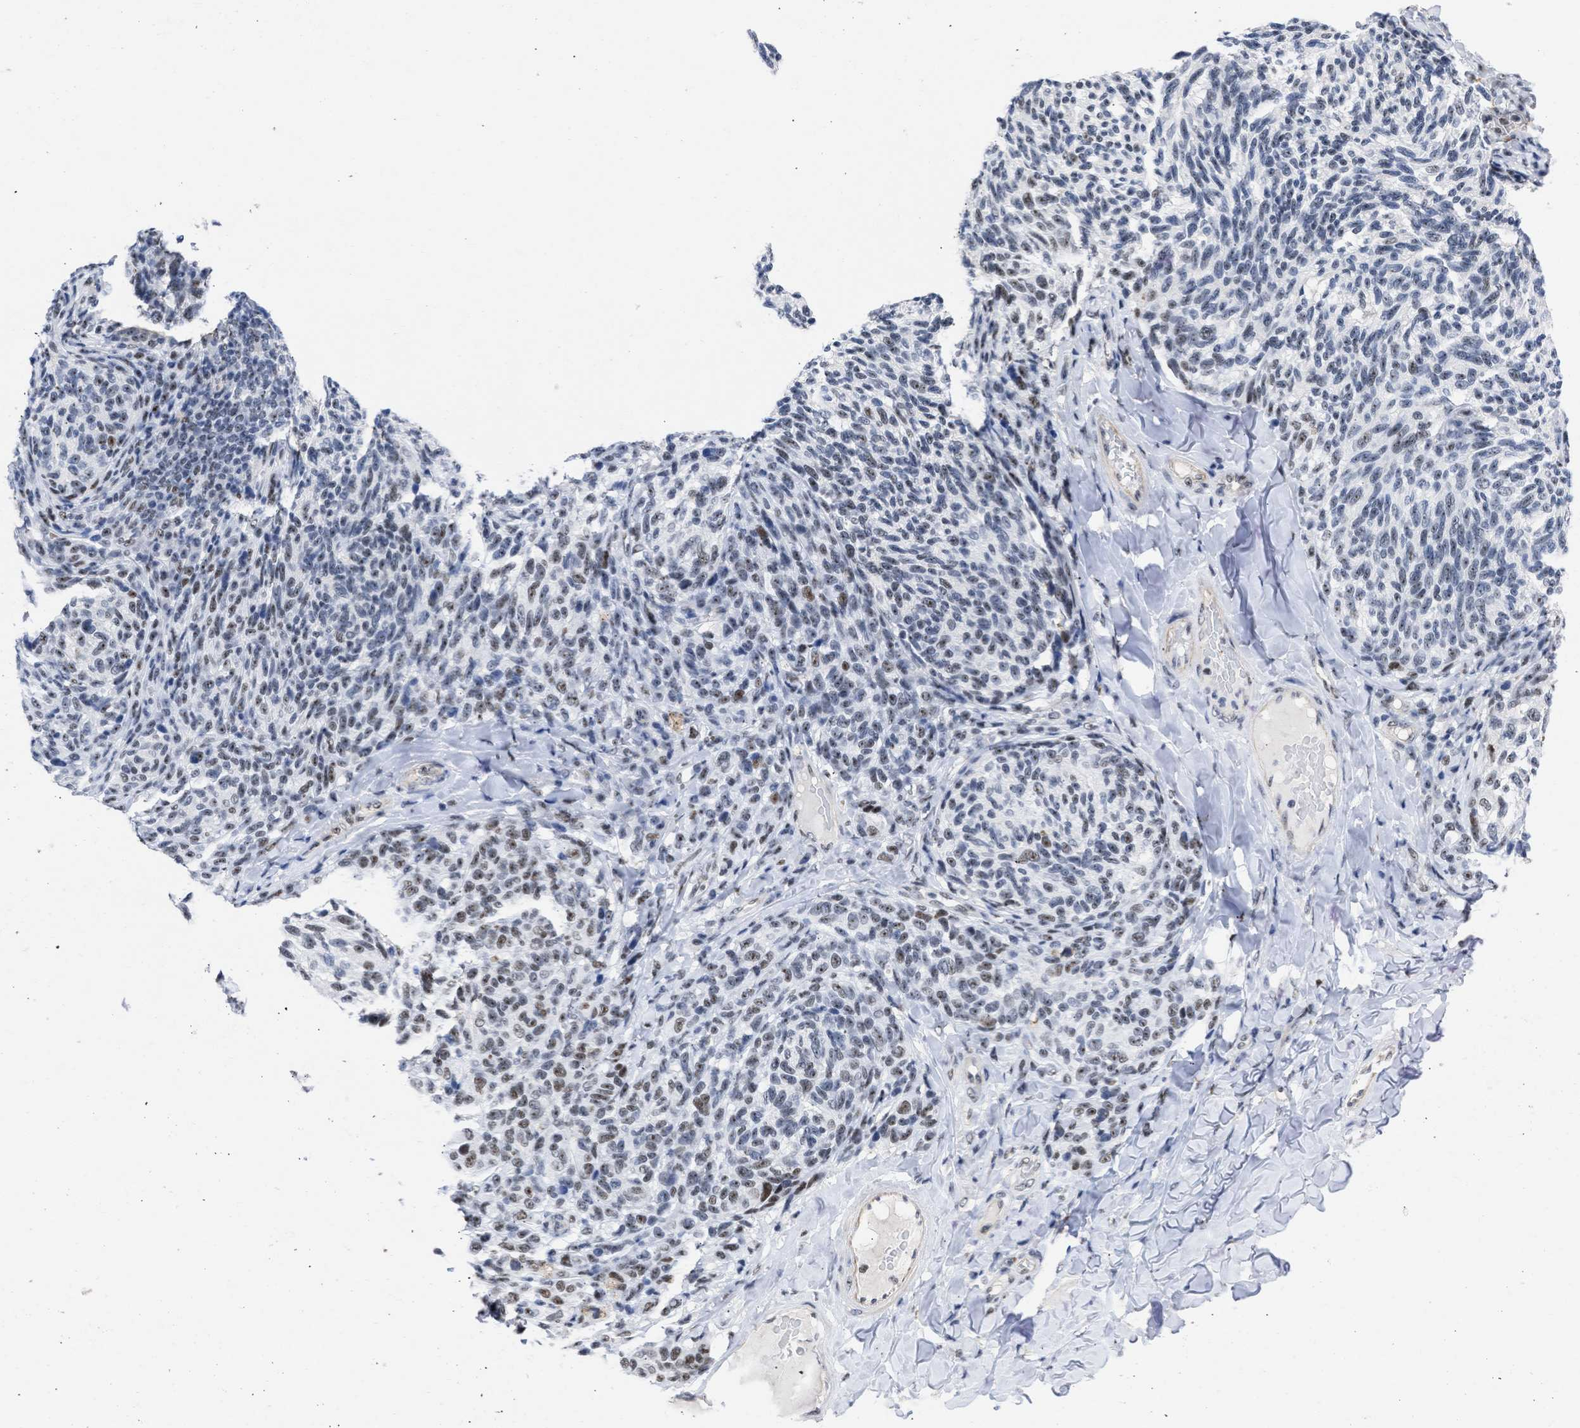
{"staining": {"intensity": "moderate", "quantity": ">75%", "location": "nuclear"}, "tissue": "melanoma", "cell_type": "Tumor cells", "image_type": "cancer", "snomed": [{"axis": "morphology", "description": "Malignant melanoma, NOS"}, {"axis": "topography", "description": "Skin"}], "caption": "Protein expression by immunohistochemistry (IHC) reveals moderate nuclear positivity in approximately >75% of tumor cells in melanoma. The staining was performed using DAB (3,3'-diaminobenzidine), with brown indicating positive protein expression. Nuclei are stained blue with hematoxylin.", "gene": "DDX41", "patient": {"sex": "female", "age": 73}}